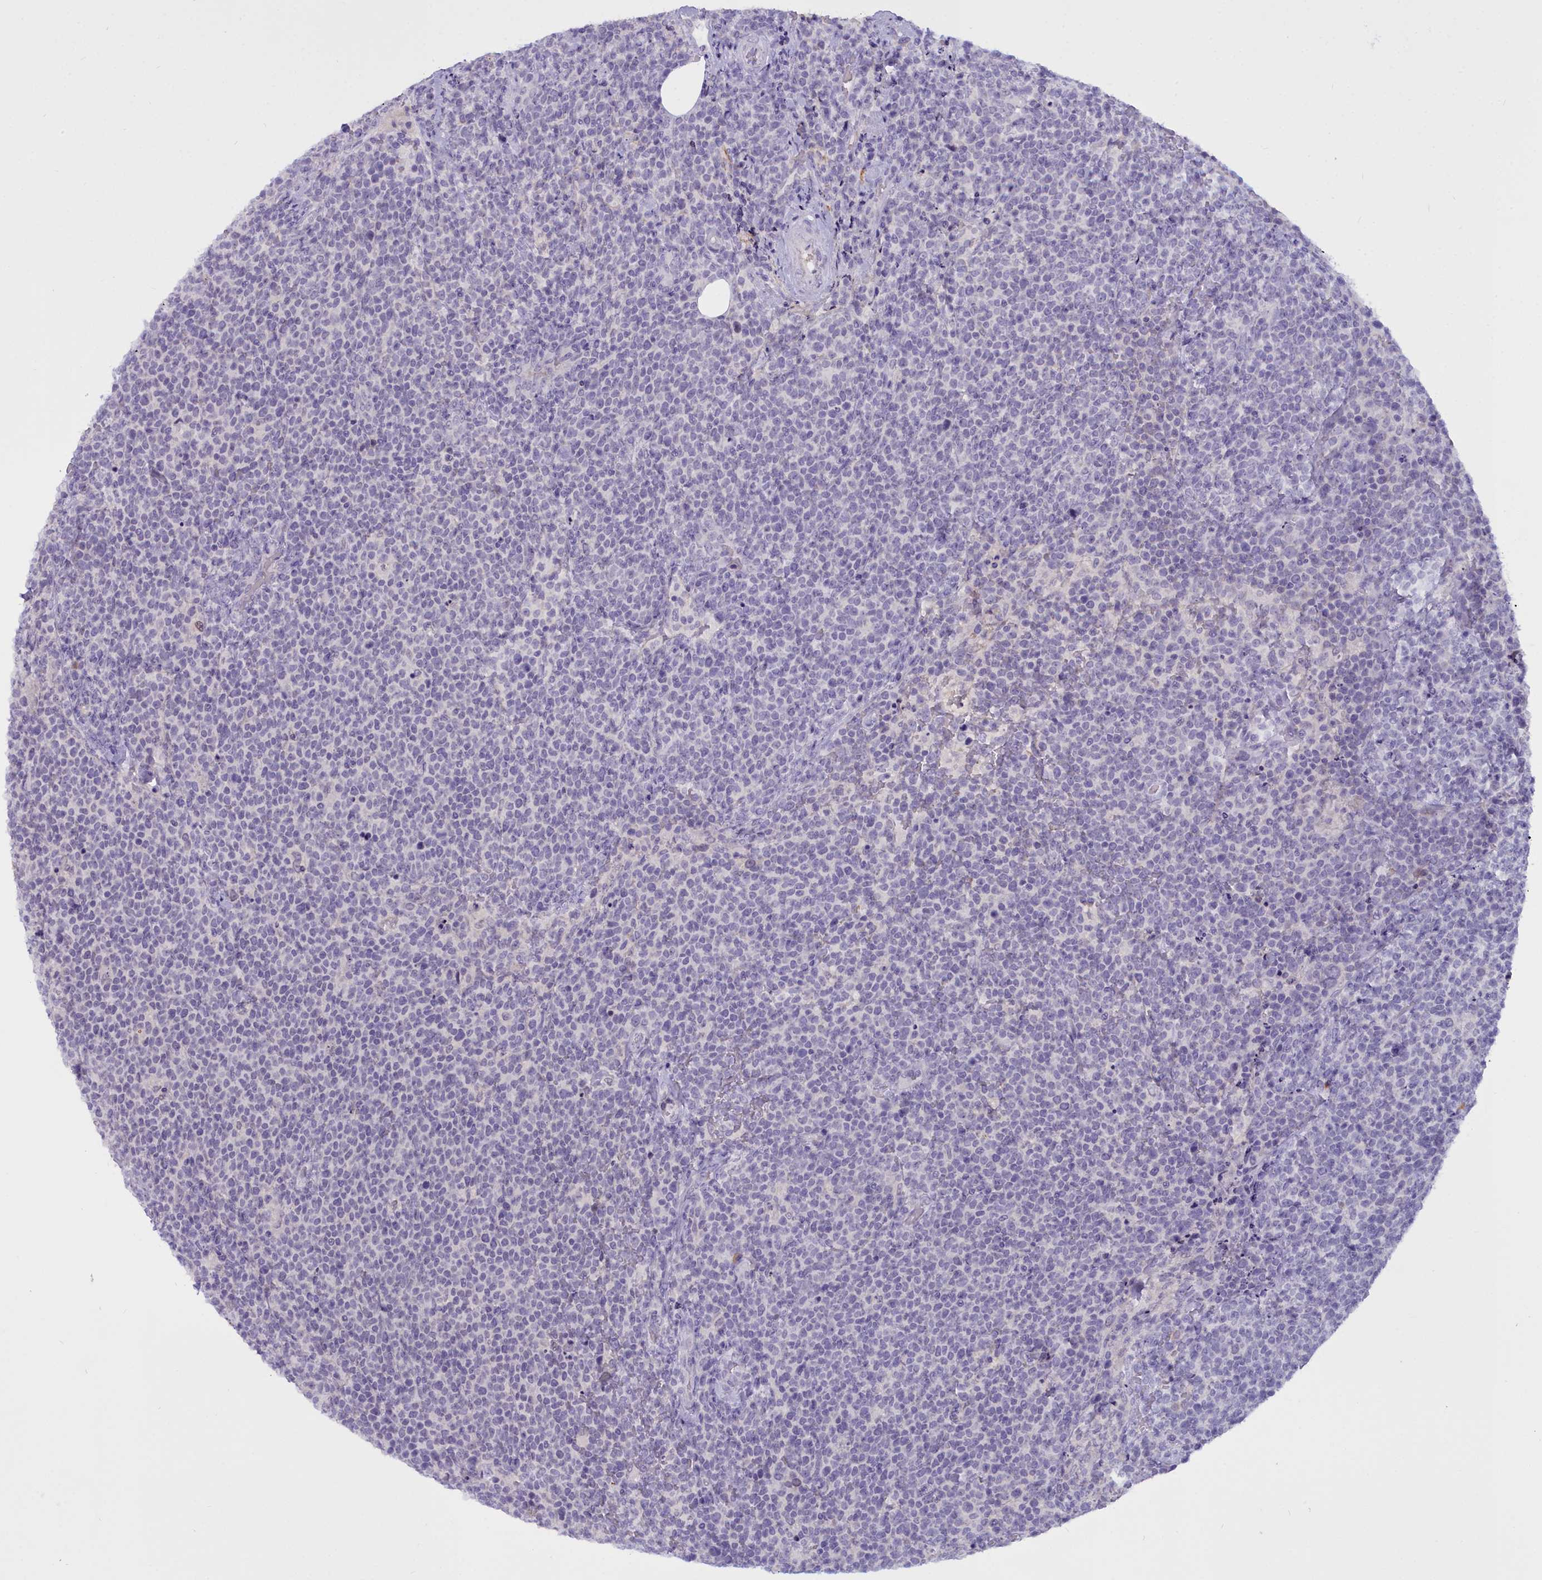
{"staining": {"intensity": "negative", "quantity": "none", "location": "none"}, "tissue": "lymphoma", "cell_type": "Tumor cells", "image_type": "cancer", "snomed": [{"axis": "morphology", "description": "Malignant lymphoma, non-Hodgkin's type, High grade"}, {"axis": "topography", "description": "Lymph node"}], "caption": "A high-resolution image shows immunohistochemistry (IHC) staining of high-grade malignant lymphoma, non-Hodgkin's type, which exhibits no significant positivity in tumor cells.", "gene": "OSTN", "patient": {"sex": "male", "age": 61}}